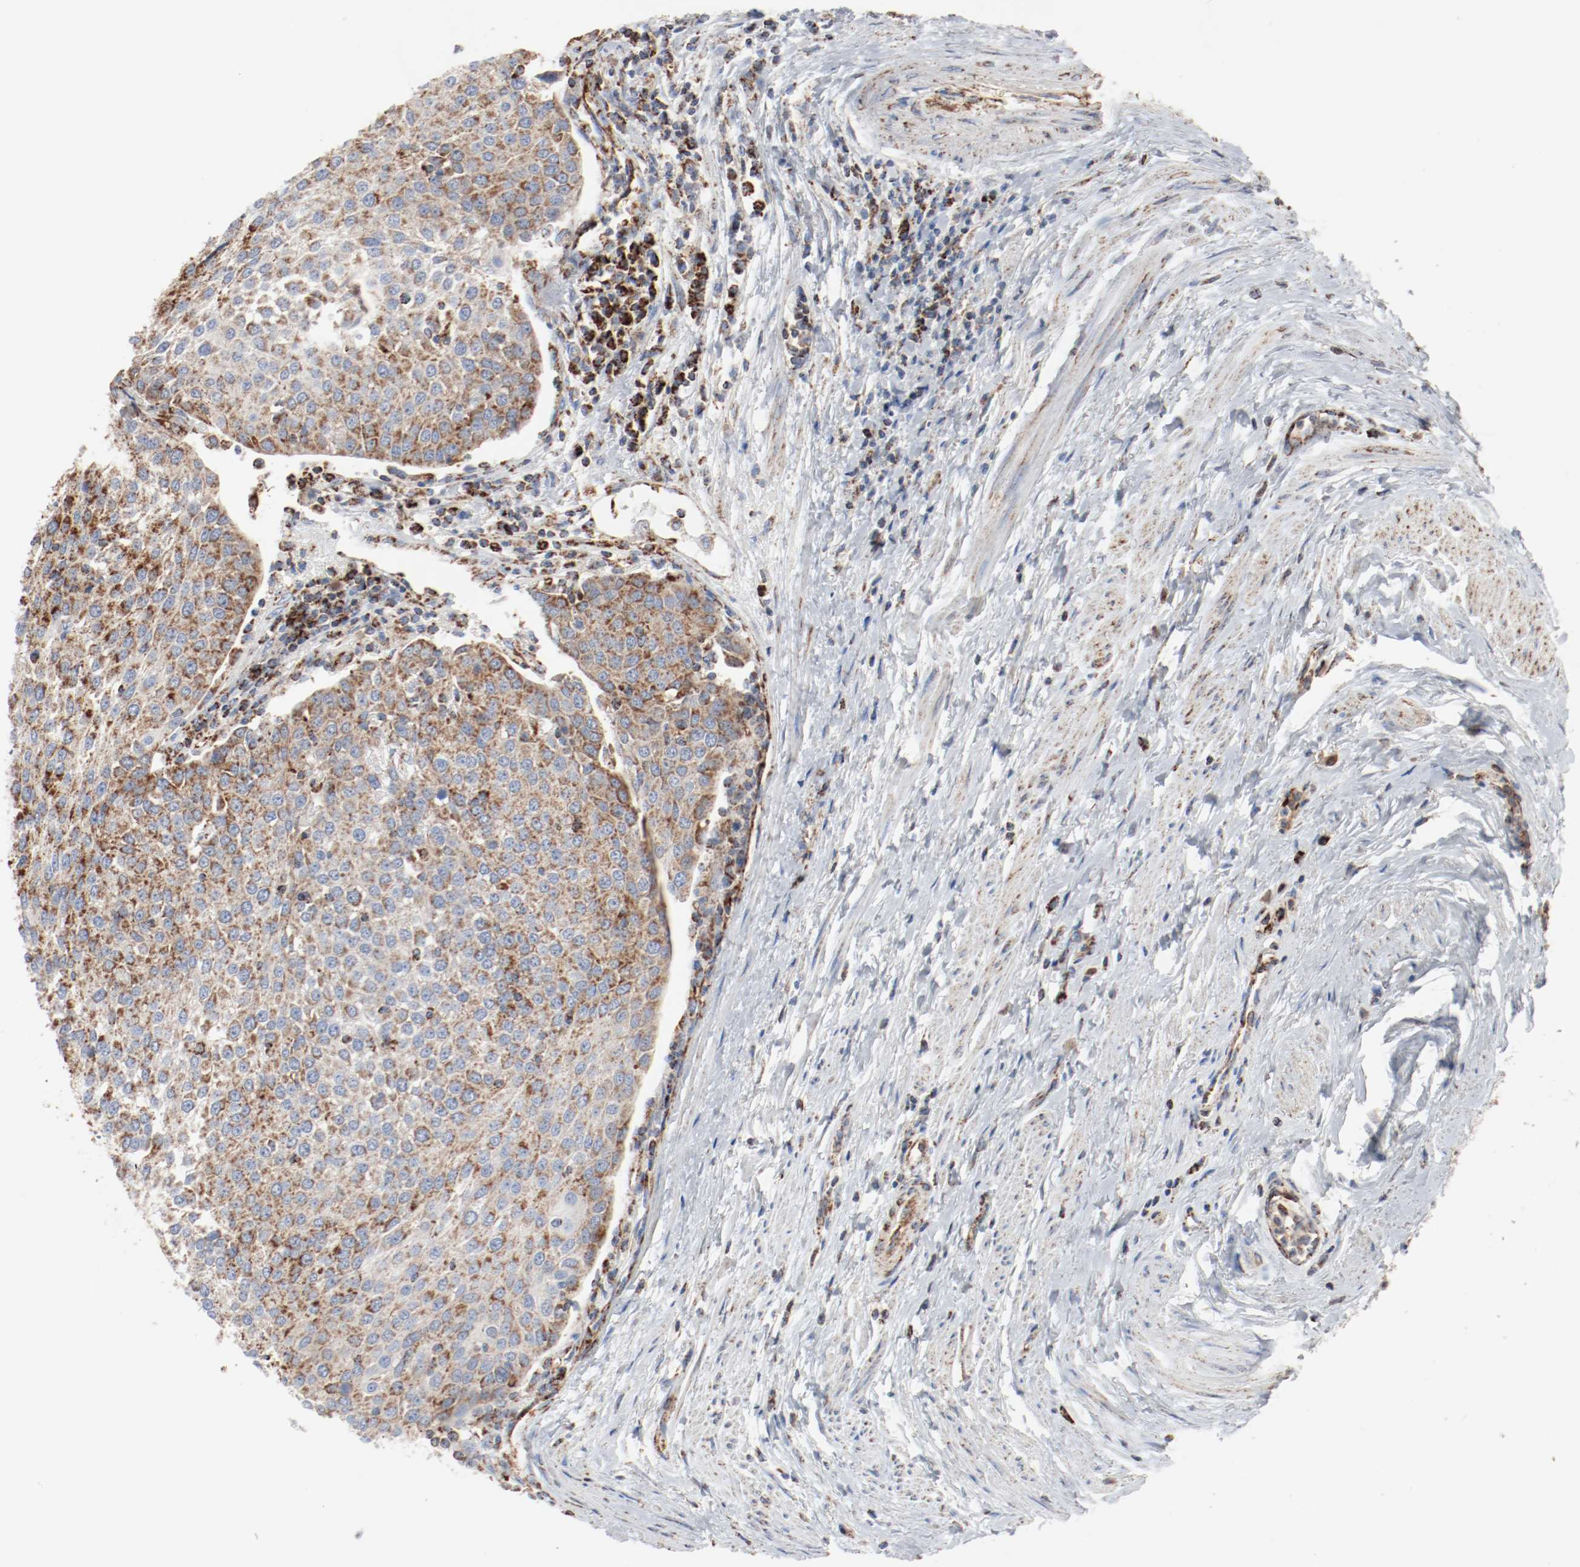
{"staining": {"intensity": "strong", "quantity": ">75%", "location": "cytoplasmic/membranous"}, "tissue": "urothelial cancer", "cell_type": "Tumor cells", "image_type": "cancer", "snomed": [{"axis": "morphology", "description": "Urothelial carcinoma, High grade"}, {"axis": "topography", "description": "Urinary bladder"}], "caption": "This is an image of IHC staining of urothelial carcinoma (high-grade), which shows strong positivity in the cytoplasmic/membranous of tumor cells.", "gene": "NDUFB8", "patient": {"sex": "female", "age": 85}}